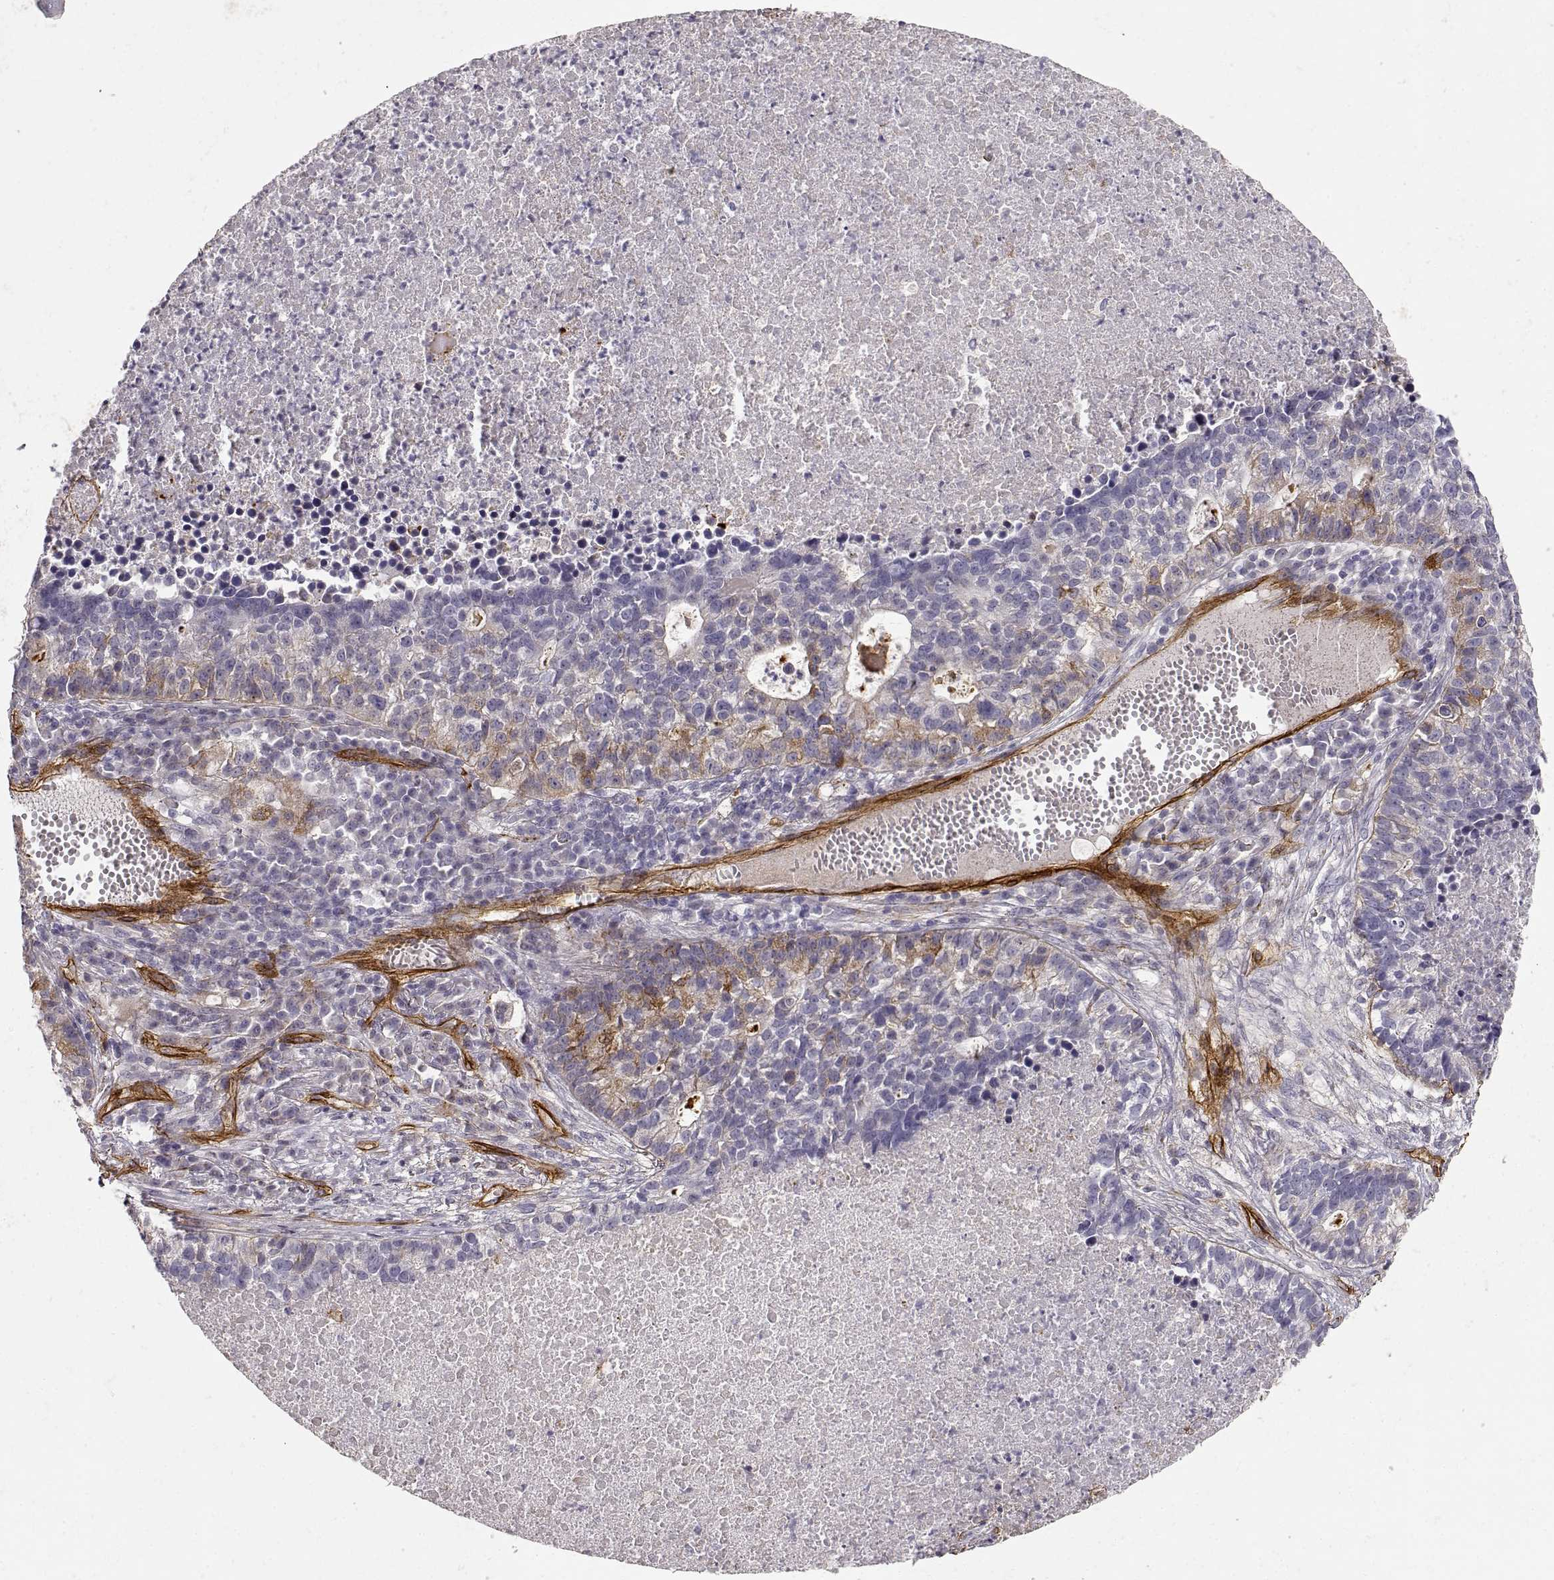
{"staining": {"intensity": "negative", "quantity": "none", "location": "none"}, "tissue": "lung cancer", "cell_type": "Tumor cells", "image_type": "cancer", "snomed": [{"axis": "morphology", "description": "Adenocarcinoma, NOS"}, {"axis": "topography", "description": "Lung"}], "caption": "Immunohistochemical staining of adenocarcinoma (lung) reveals no significant positivity in tumor cells. Brightfield microscopy of immunohistochemistry (IHC) stained with DAB (3,3'-diaminobenzidine) (brown) and hematoxylin (blue), captured at high magnification.", "gene": "LAMC1", "patient": {"sex": "male", "age": 57}}